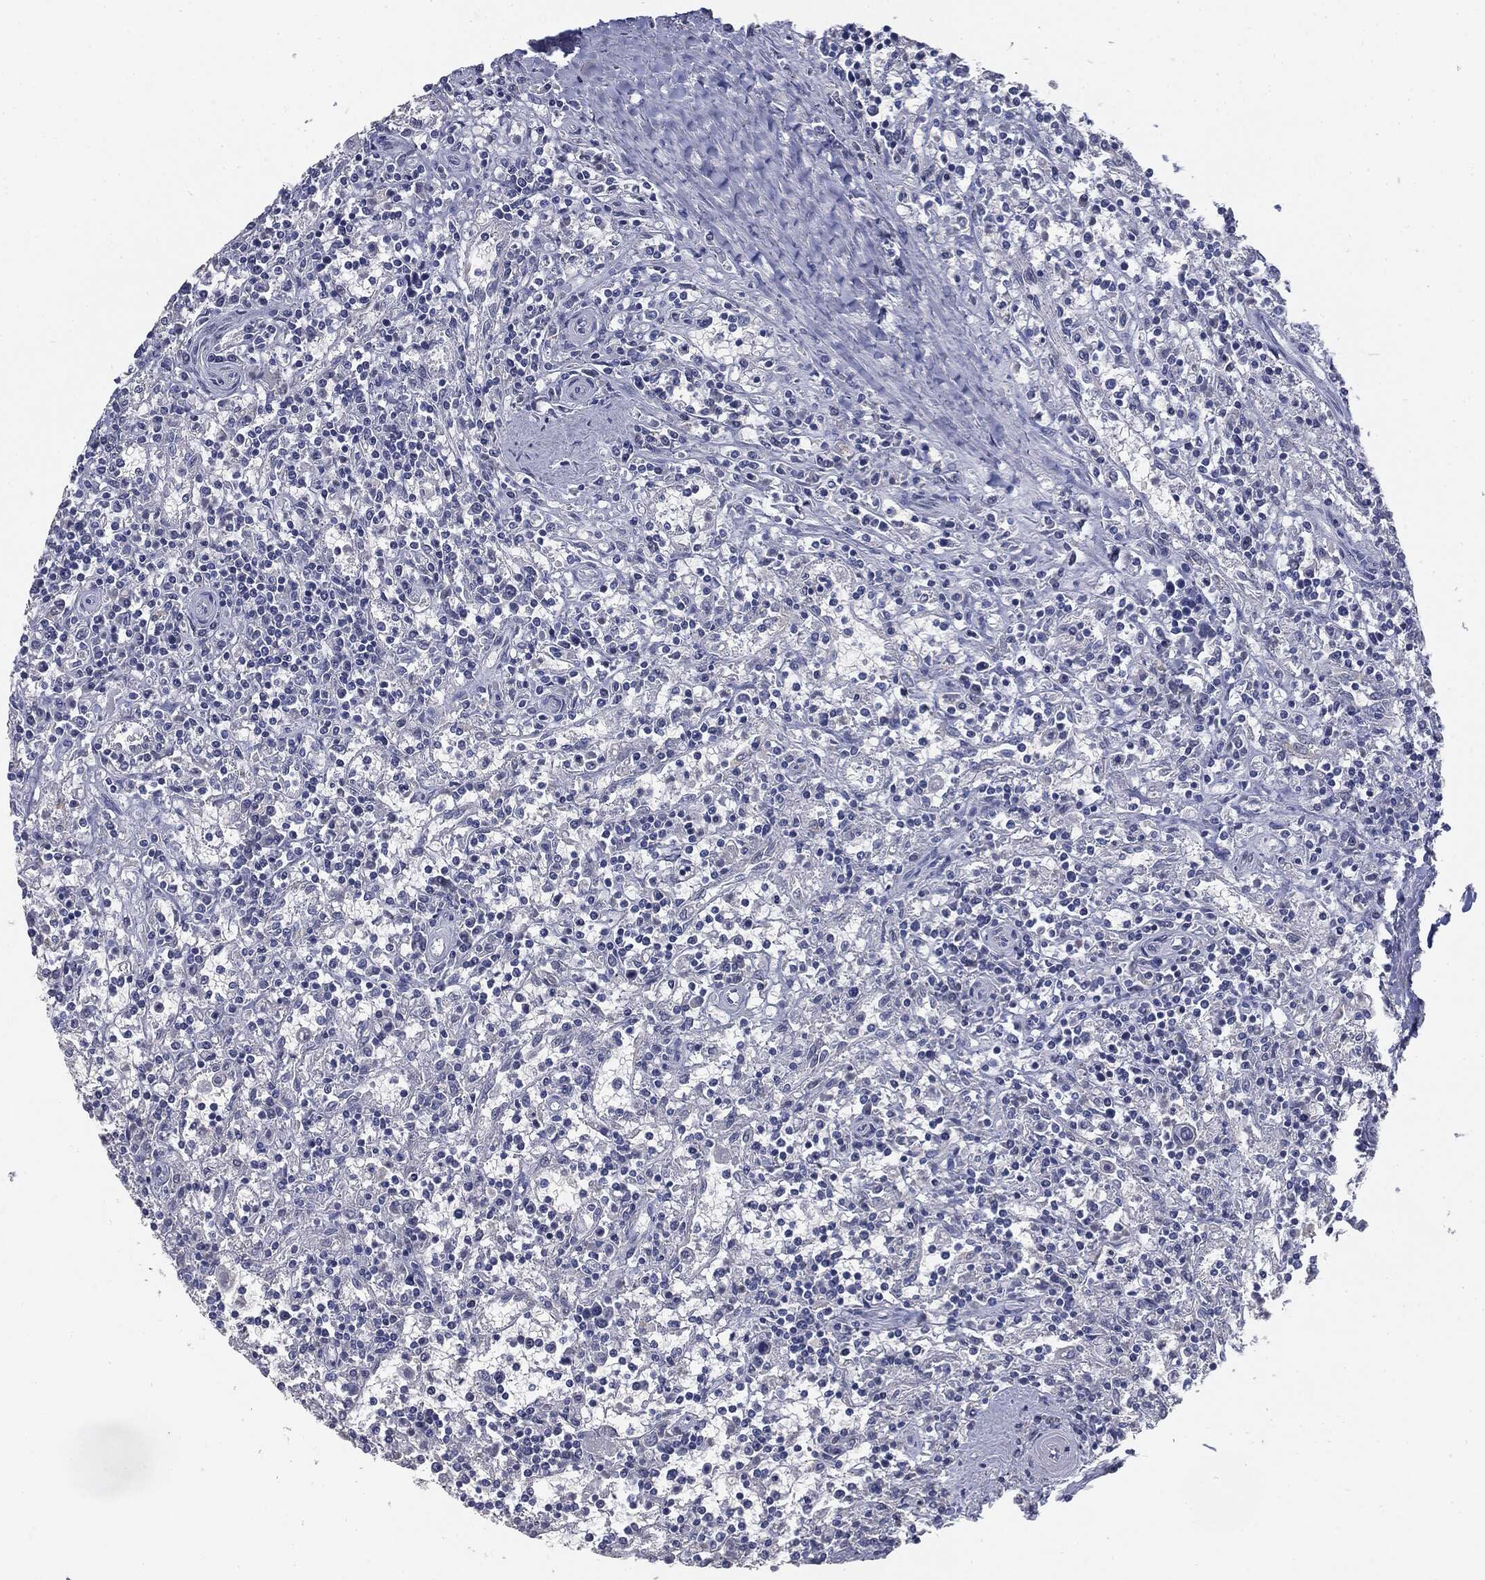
{"staining": {"intensity": "negative", "quantity": "none", "location": "none"}, "tissue": "lymphoma", "cell_type": "Tumor cells", "image_type": "cancer", "snomed": [{"axis": "morphology", "description": "Malignant lymphoma, non-Hodgkin's type, Low grade"}, {"axis": "topography", "description": "Spleen"}], "caption": "Protein analysis of lymphoma shows no significant positivity in tumor cells.", "gene": "MUC1", "patient": {"sex": "male", "age": 62}}